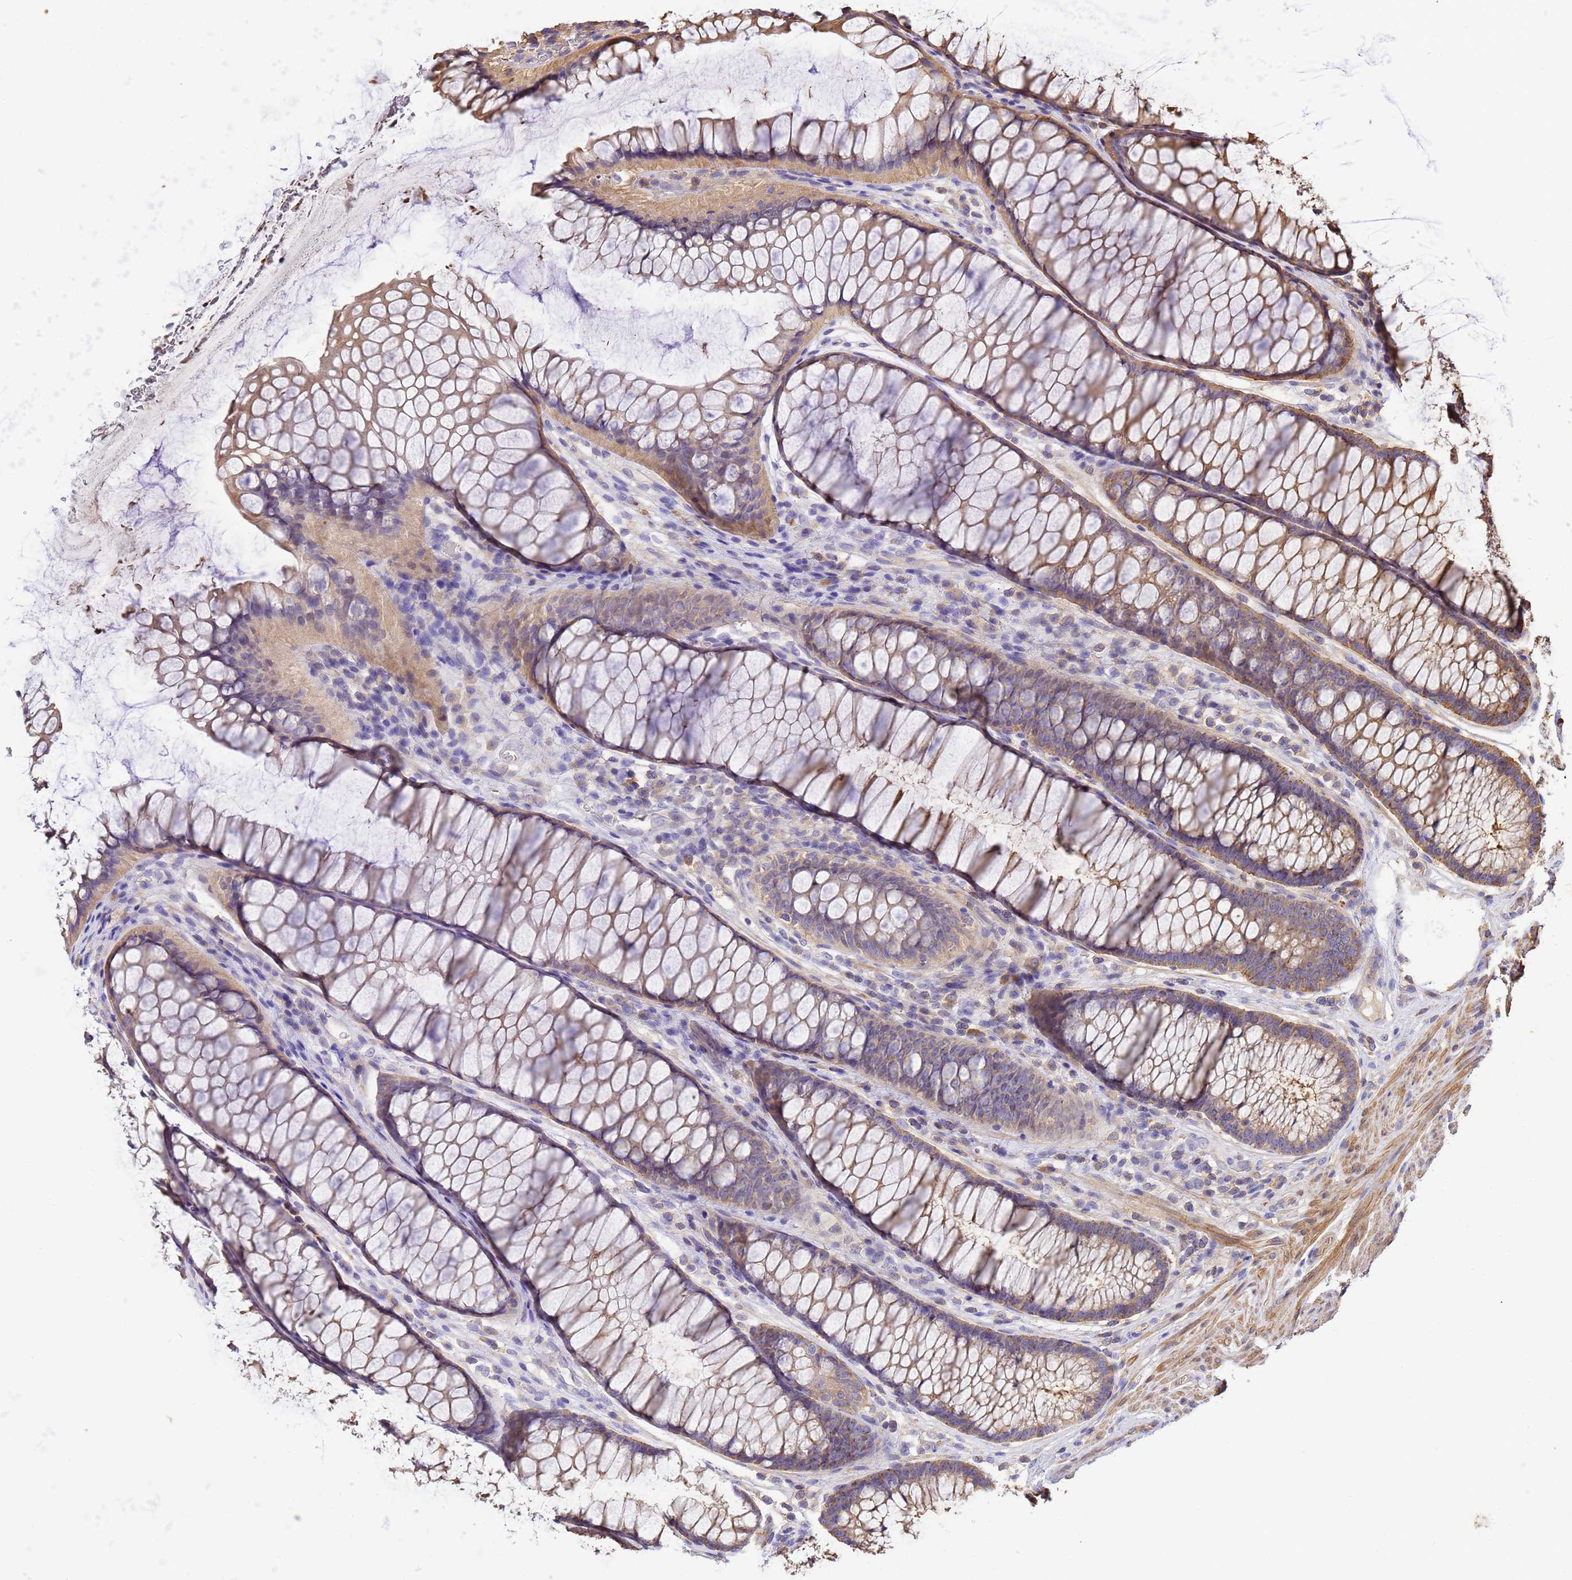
{"staining": {"intensity": "moderate", "quantity": ">75%", "location": "cytoplasmic/membranous"}, "tissue": "colon", "cell_type": "Endothelial cells", "image_type": "normal", "snomed": [{"axis": "morphology", "description": "Normal tissue, NOS"}, {"axis": "topography", "description": "Colon"}], "caption": "DAB (3,3'-diaminobenzidine) immunohistochemical staining of normal human colon displays moderate cytoplasmic/membranous protein staining in about >75% of endothelial cells. (DAB (3,3'-diaminobenzidine) IHC with brightfield microscopy, high magnification).", "gene": "WDR64", "patient": {"sex": "female", "age": 82}}